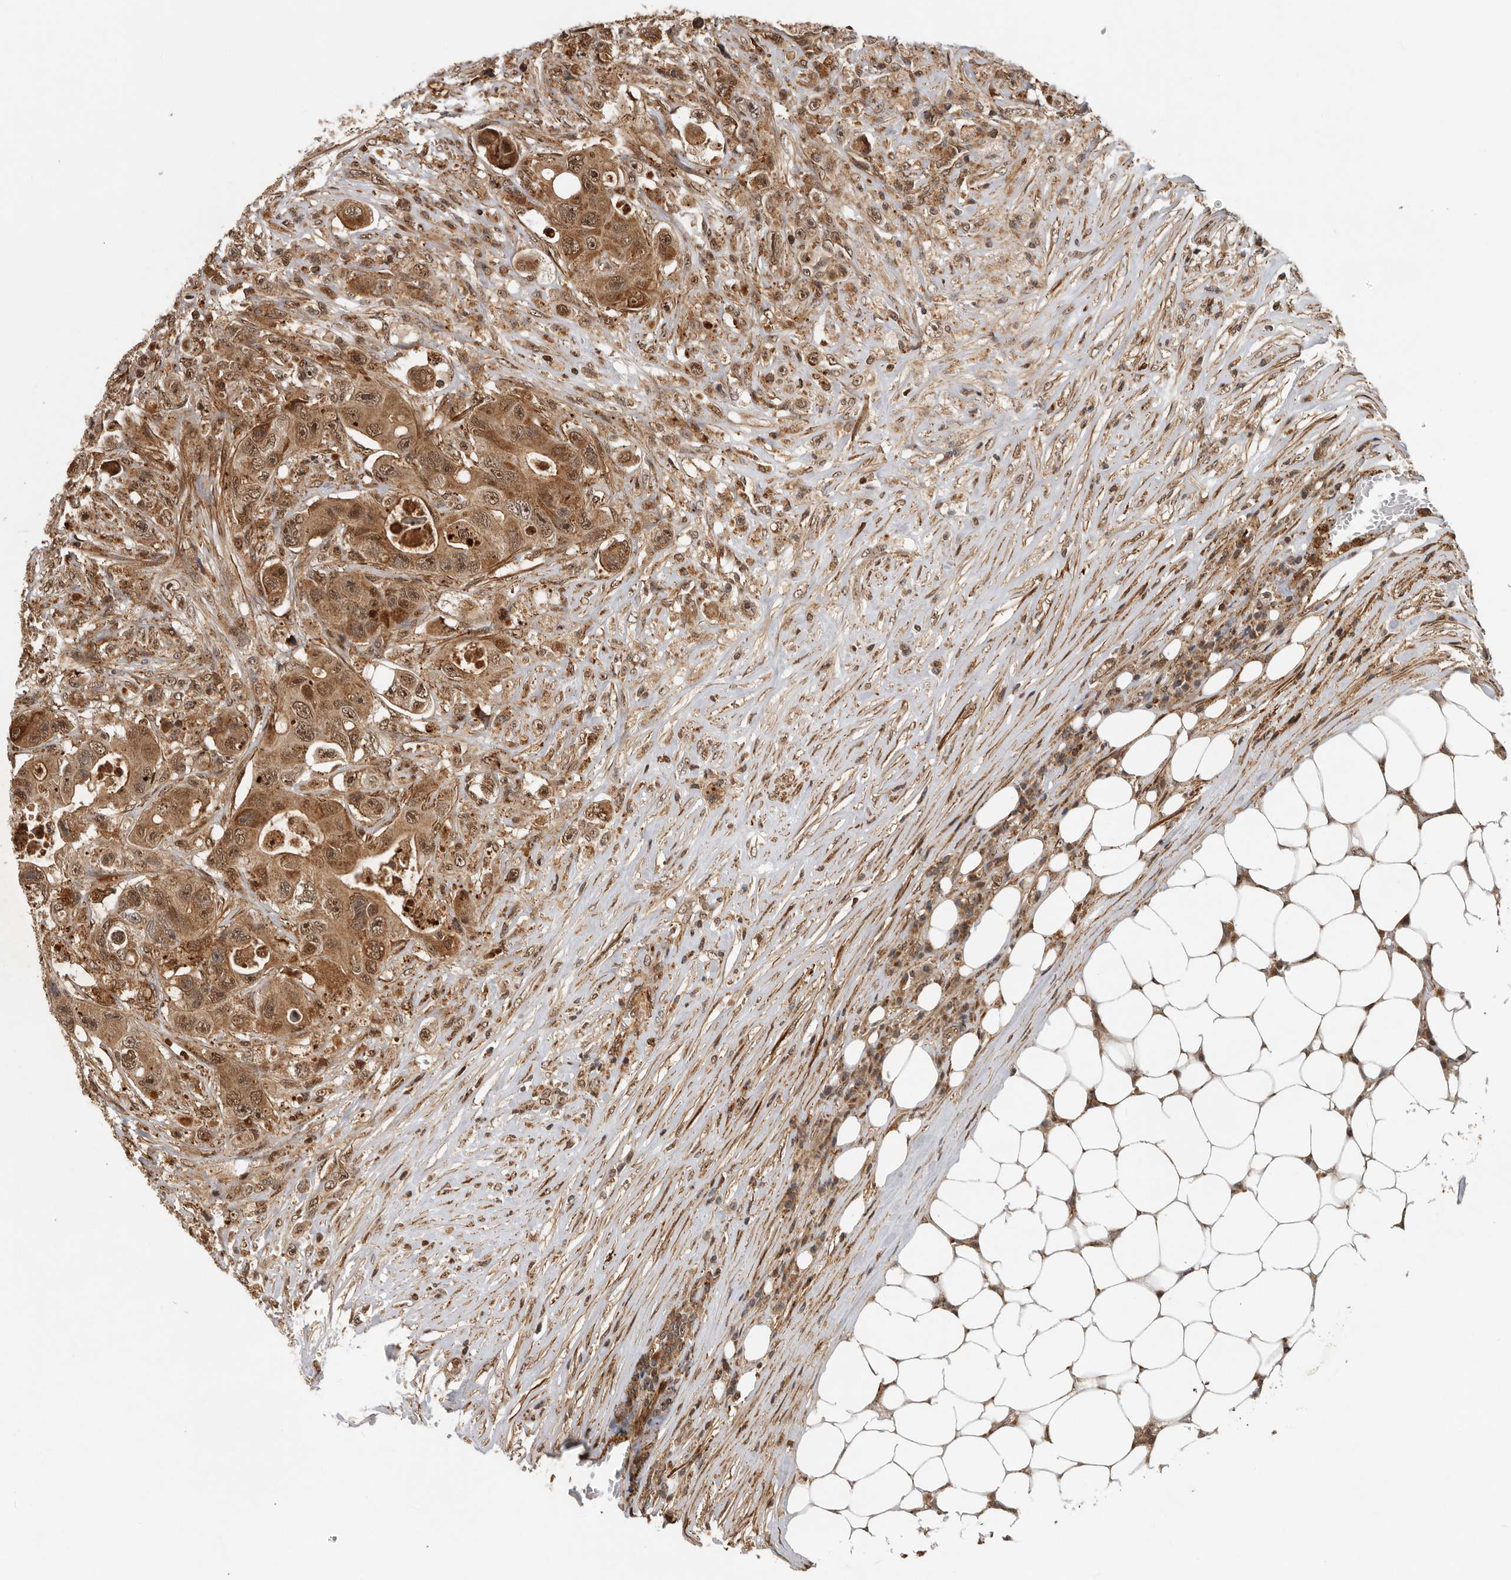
{"staining": {"intensity": "moderate", "quantity": ">75%", "location": "cytoplasmic/membranous"}, "tissue": "colorectal cancer", "cell_type": "Tumor cells", "image_type": "cancer", "snomed": [{"axis": "morphology", "description": "Adenocarcinoma, NOS"}, {"axis": "topography", "description": "Colon"}], "caption": "Immunohistochemistry photomicrograph of neoplastic tissue: adenocarcinoma (colorectal) stained using IHC shows medium levels of moderate protein expression localized specifically in the cytoplasmic/membranous of tumor cells, appearing as a cytoplasmic/membranous brown color.", "gene": "RNF157", "patient": {"sex": "female", "age": 46}}